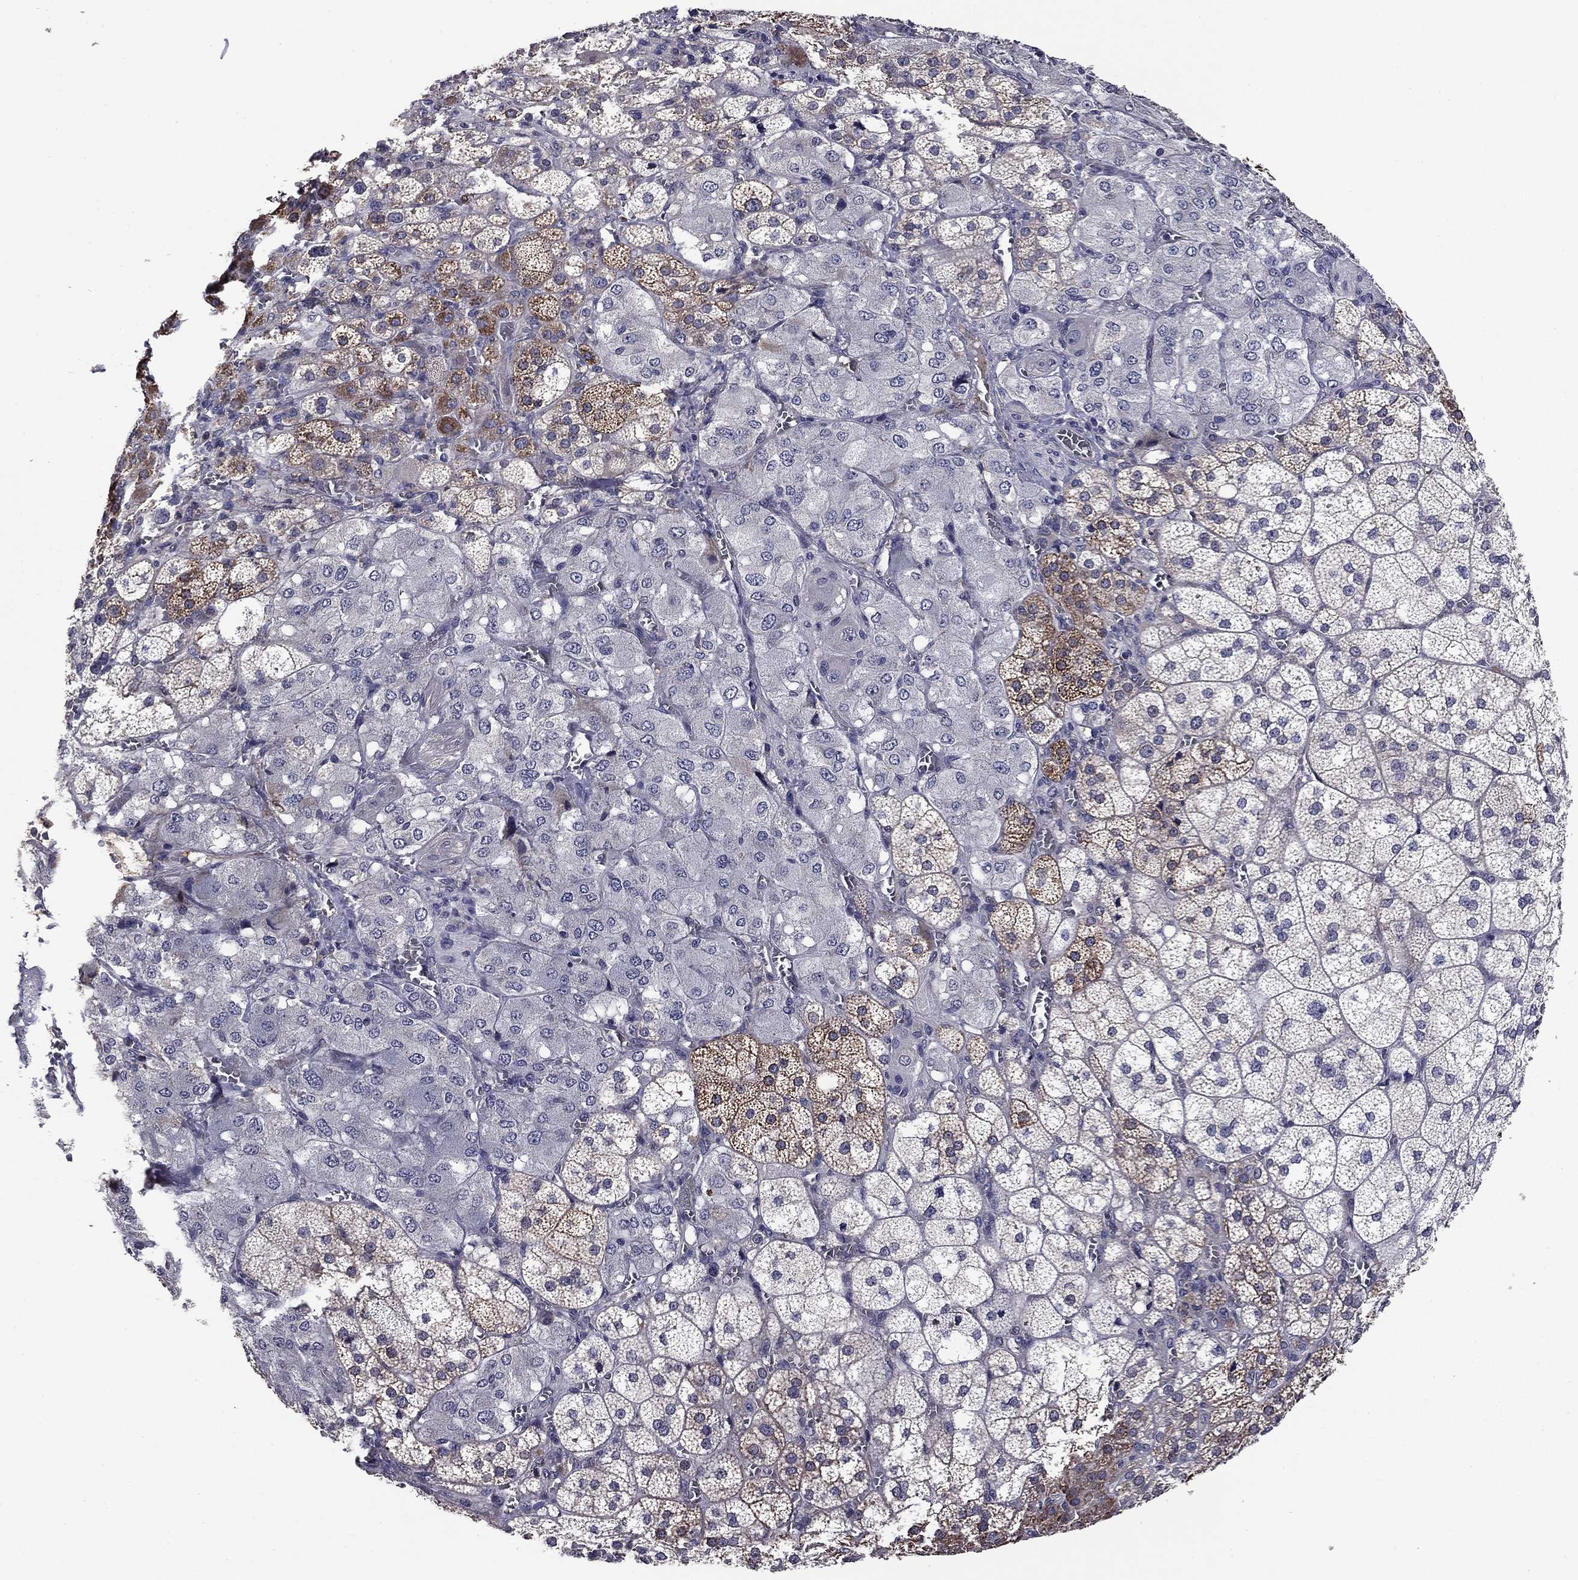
{"staining": {"intensity": "moderate", "quantity": "25%-75%", "location": "cytoplasmic/membranous"}, "tissue": "adrenal gland", "cell_type": "Glandular cells", "image_type": "normal", "snomed": [{"axis": "morphology", "description": "Normal tissue, NOS"}, {"axis": "topography", "description": "Adrenal gland"}], "caption": "Glandular cells exhibit medium levels of moderate cytoplasmic/membranous expression in approximately 25%-75% of cells in normal human adrenal gland. Nuclei are stained in blue.", "gene": "PROS1", "patient": {"sex": "female", "age": 60}}